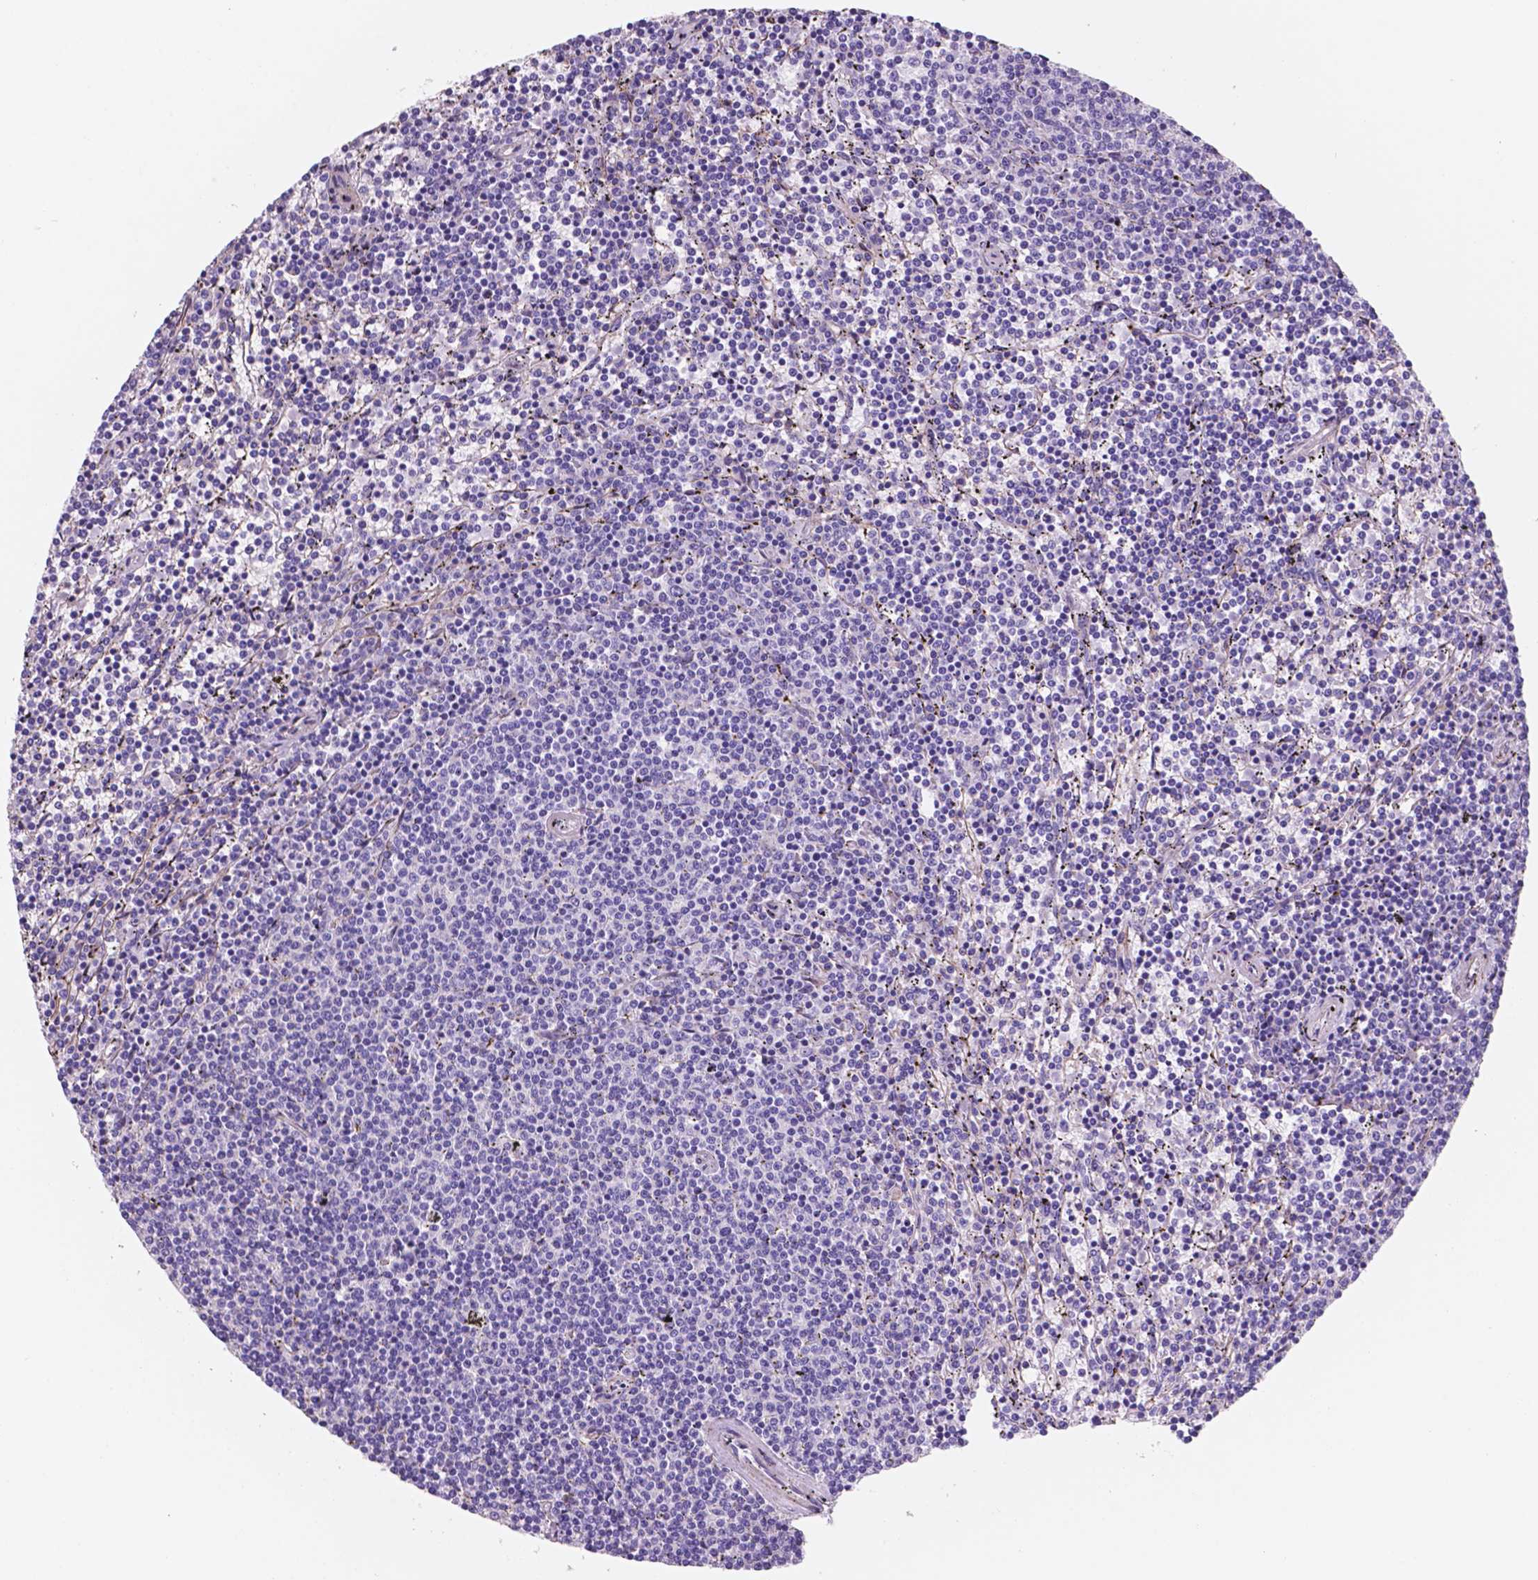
{"staining": {"intensity": "negative", "quantity": "none", "location": "none"}, "tissue": "lymphoma", "cell_type": "Tumor cells", "image_type": "cancer", "snomed": [{"axis": "morphology", "description": "Malignant lymphoma, non-Hodgkin's type, Low grade"}, {"axis": "topography", "description": "Spleen"}], "caption": "Human low-grade malignant lymphoma, non-Hodgkin's type stained for a protein using immunohistochemistry displays no staining in tumor cells.", "gene": "TOR2A", "patient": {"sex": "female", "age": 50}}